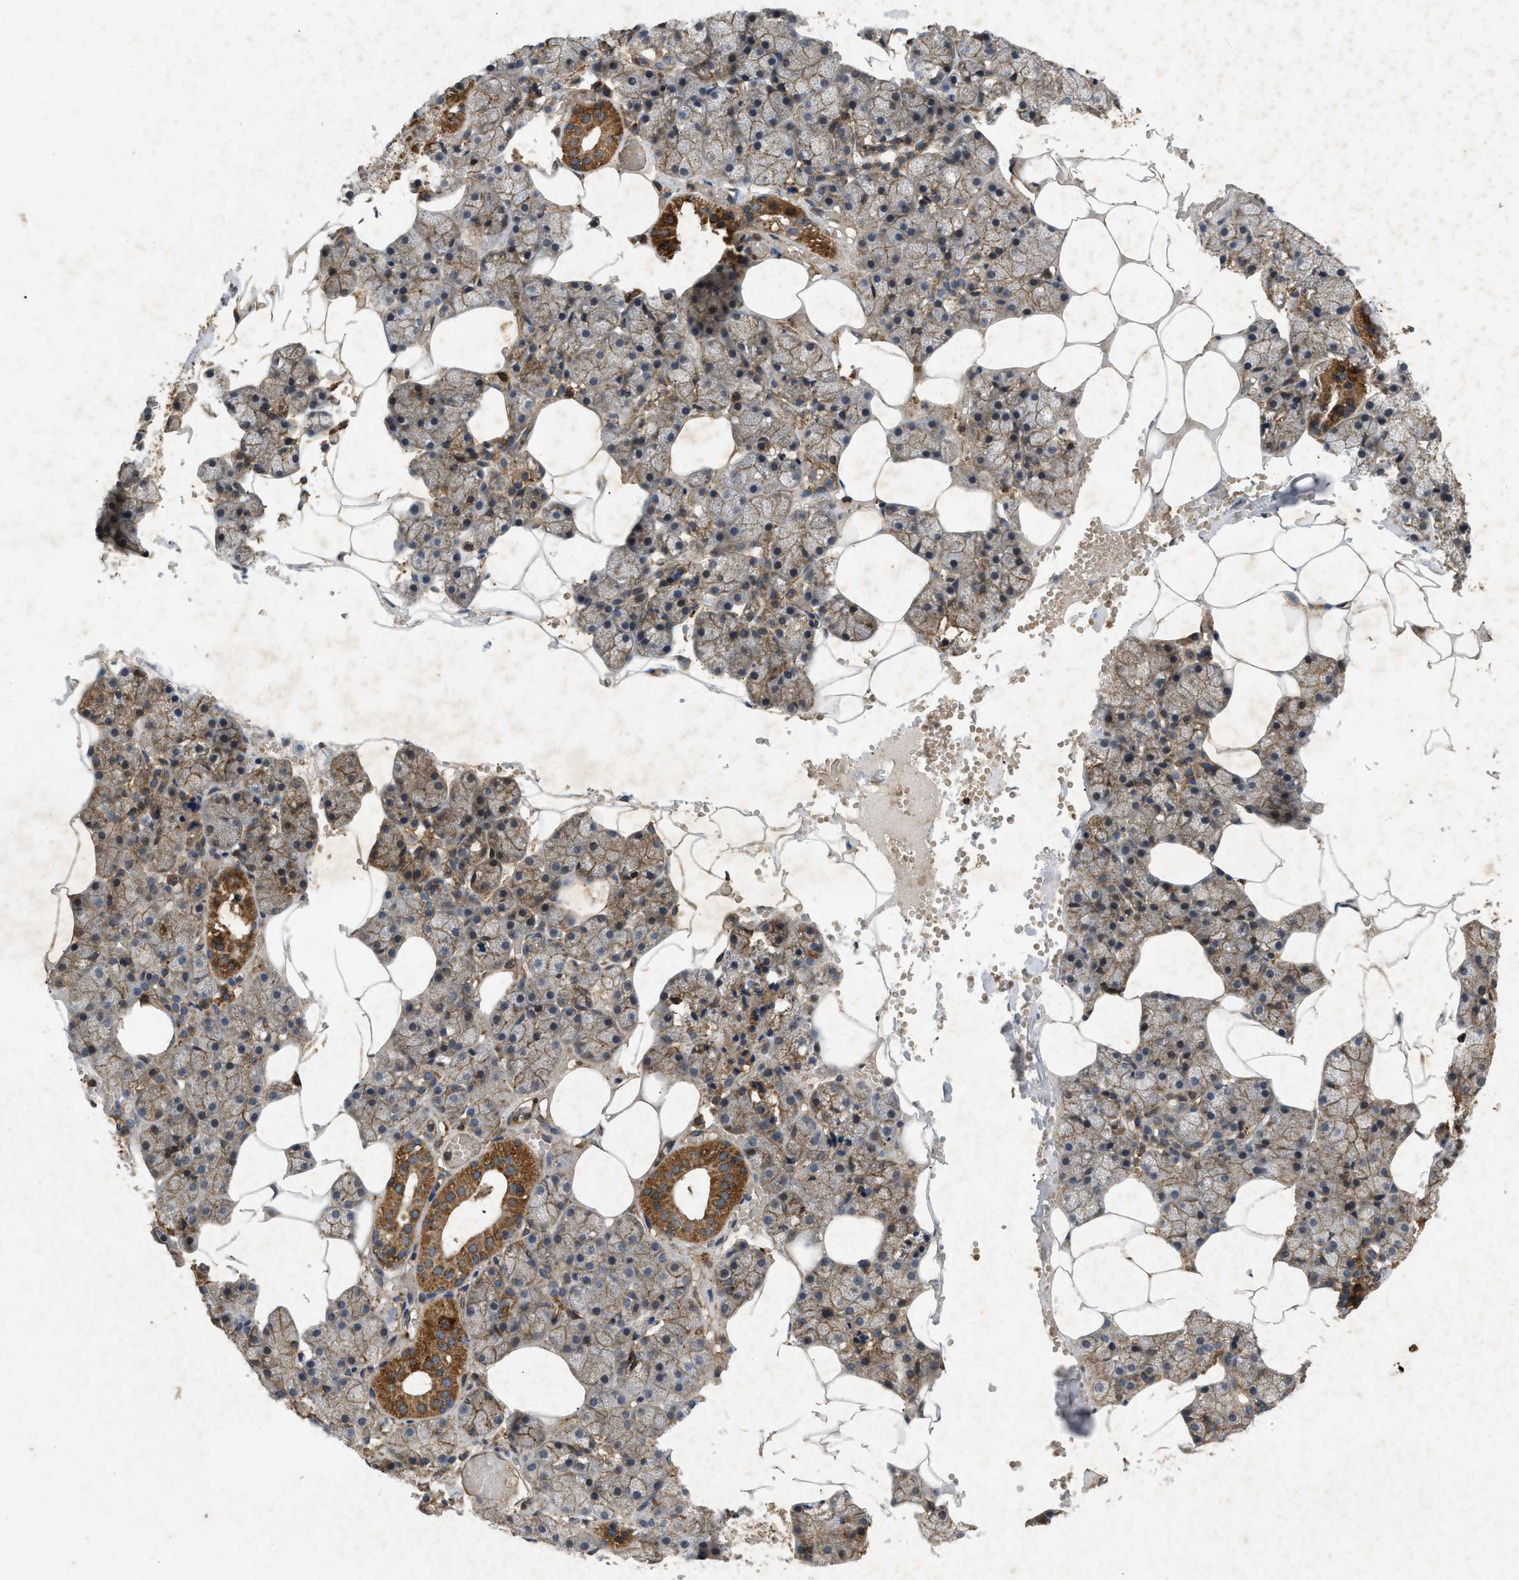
{"staining": {"intensity": "strong", "quantity": "25%-75%", "location": "cytoplasmic/membranous"}, "tissue": "salivary gland", "cell_type": "Glandular cells", "image_type": "normal", "snomed": [{"axis": "morphology", "description": "Normal tissue, NOS"}, {"axis": "topography", "description": "Salivary gland"}], "caption": "Protein analysis of unremarkable salivary gland demonstrates strong cytoplasmic/membranous staining in about 25%-75% of glandular cells.", "gene": "GNB4", "patient": {"sex": "male", "age": 62}}